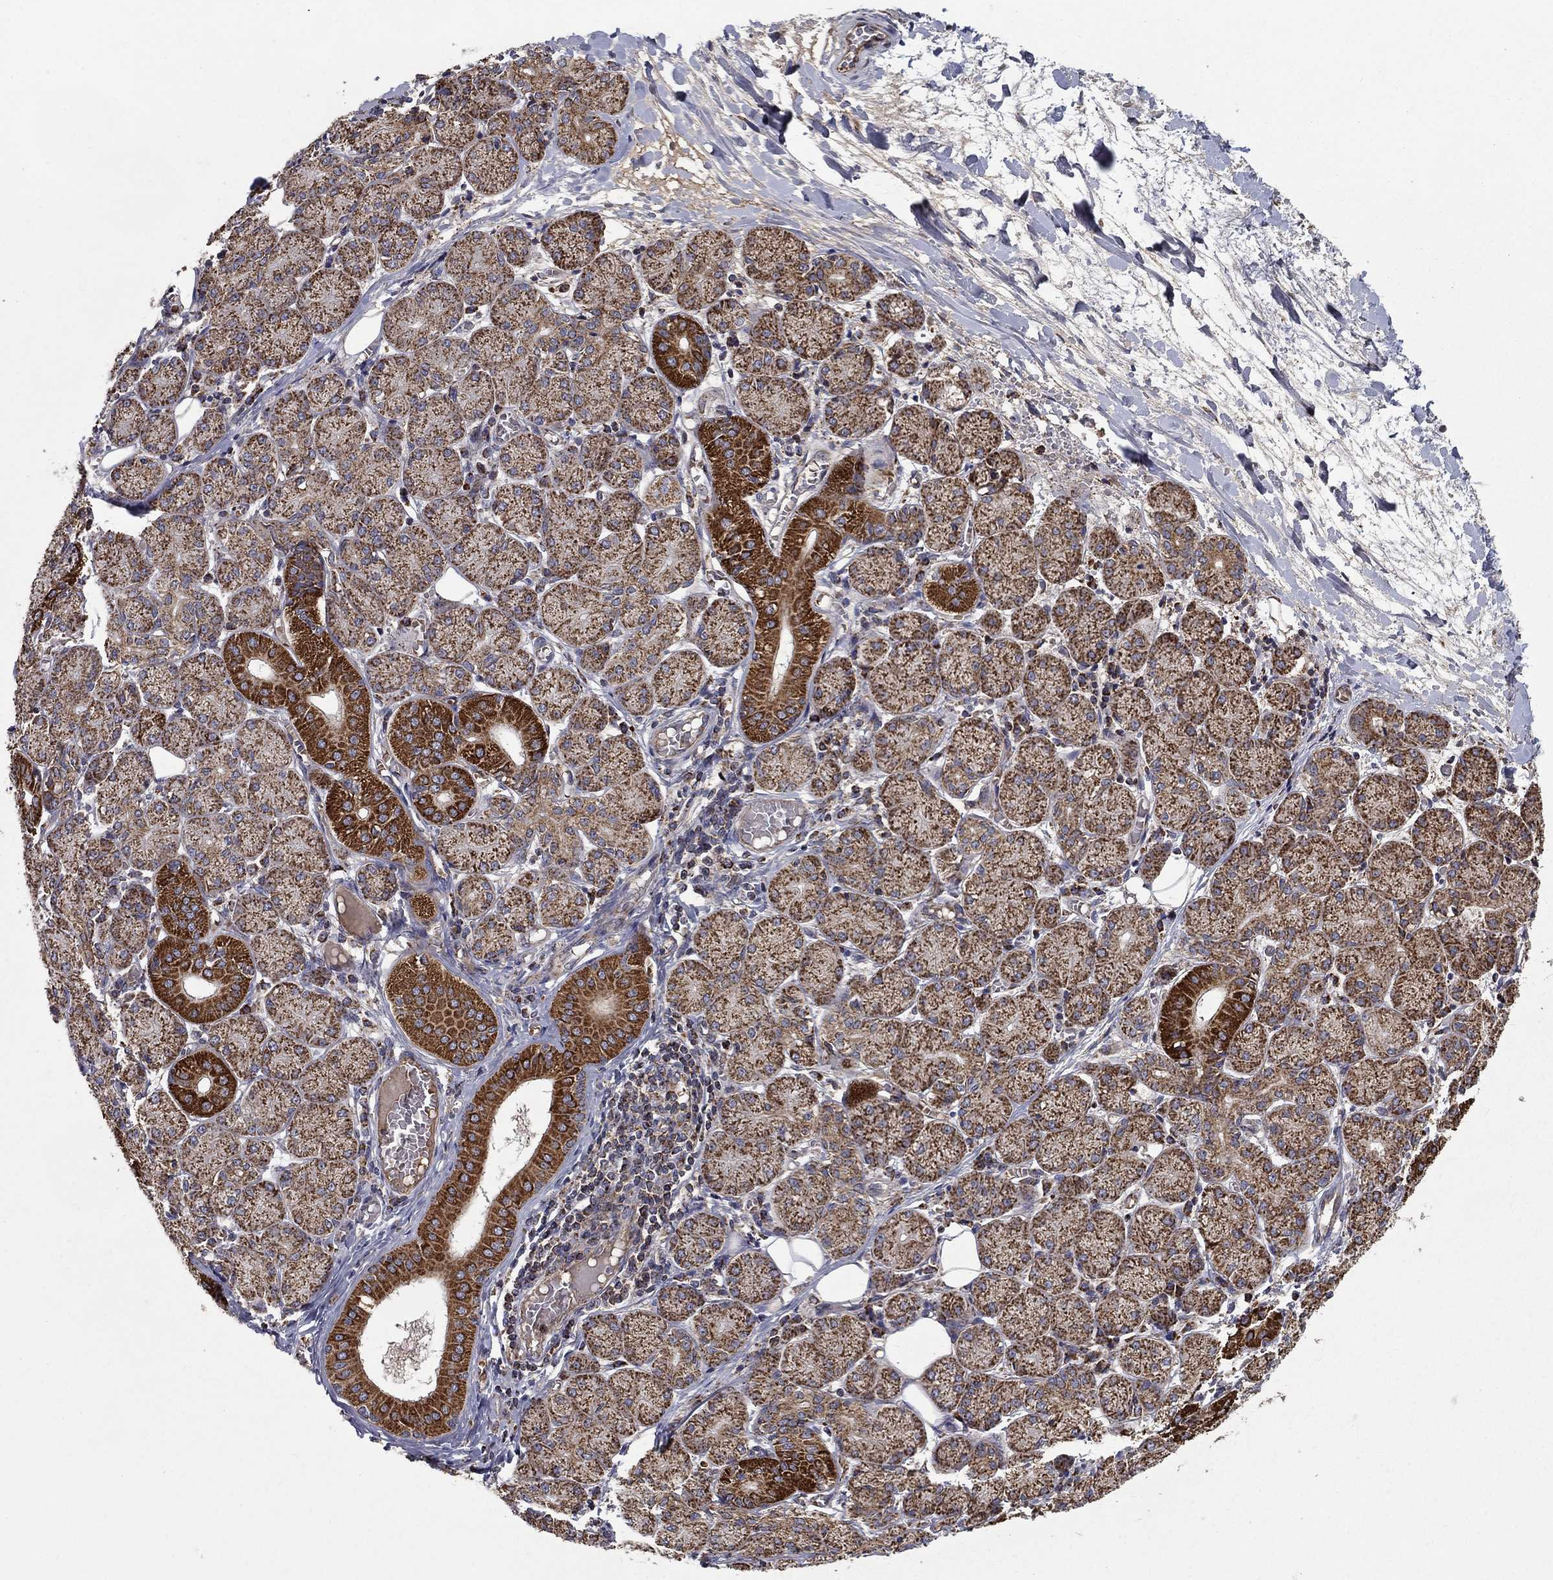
{"staining": {"intensity": "strong", "quantity": "25%-75%", "location": "cytoplasmic/membranous"}, "tissue": "salivary gland", "cell_type": "Glandular cells", "image_type": "normal", "snomed": [{"axis": "morphology", "description": "Normal tissue, NOS"}, {"axis": "topography", "description": "Salivary gland"}, {"axis": "topography", "description": "Peripheral nerve tissue"}], "caption": "Normal salivary gland exhibits strong cytoplasmic/membranous positivity in about 25%-75% of glandular cells The staining is performed using DAB (3,3'-diaminobenzidine) brown chromogen to label protein expression. The nuclei are counter-stained blue using hematoxylin..", "gene": "NDUFS8", "patient": {"sex": "female", "age": 24}}